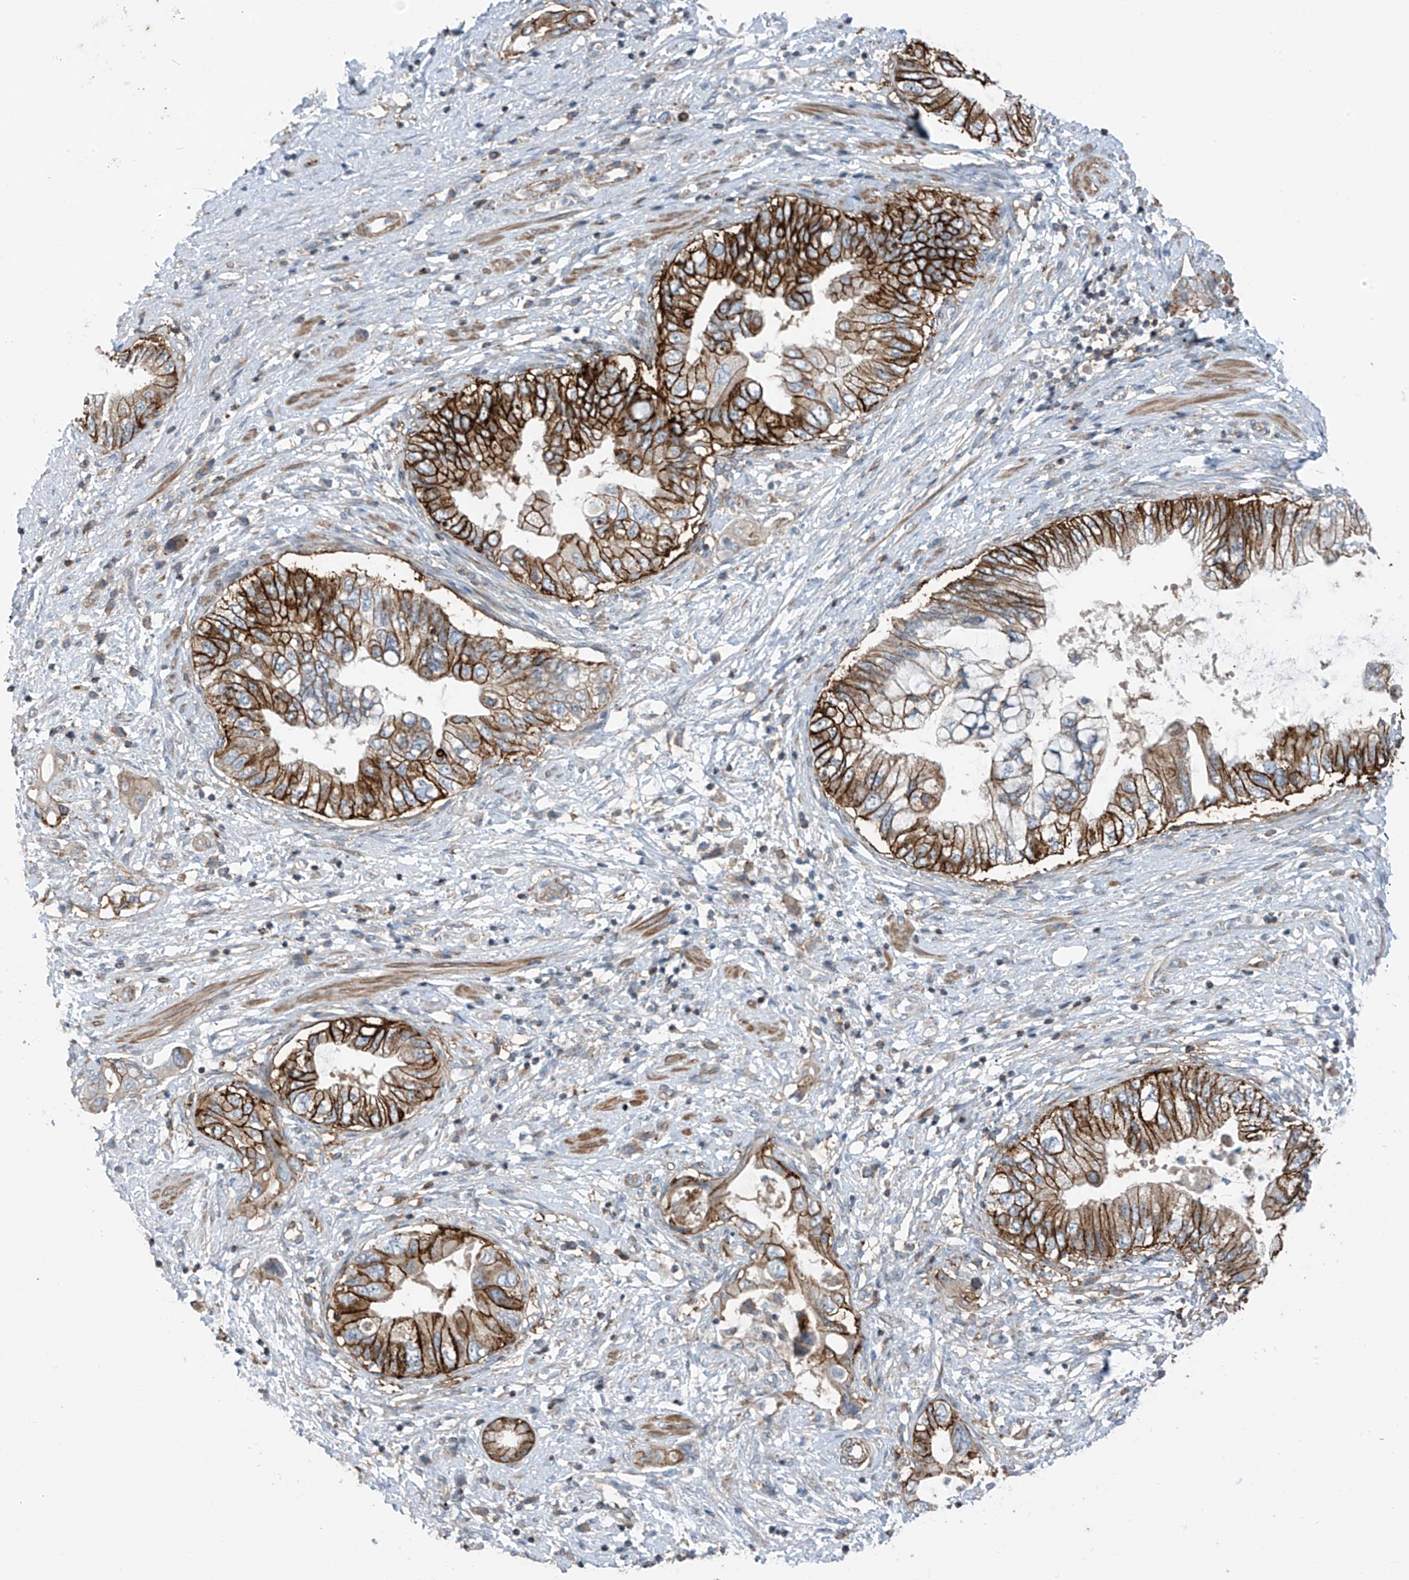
{"staining": {"intensity": "strong", "quantity": ">75%", "location": "cytoplasmic/membranous"}, "tissue": "pancreatic cancer", "cell_type": "Tumor cells", "image_type": "cancer", "snomed": [{"axis": "morphology", "description": "Adenocarcinoma, NOS"}, {"axis": "topography", "description": "Pancreas"}], "caption": "Pancreatic adenocarcinoma tissue demonstrates strong cytoplasmic/membranous positivity in about >75% of tumor cells The staining was performed using DAB (3,3'-diaminobenzidine) to visualize the protein expression in brown, while the nuclei were stained in blue with hematoxylin (Magnification: 20x).", "gene": "SLC1A5", "patient": {"sex": "female", "age": 73}}